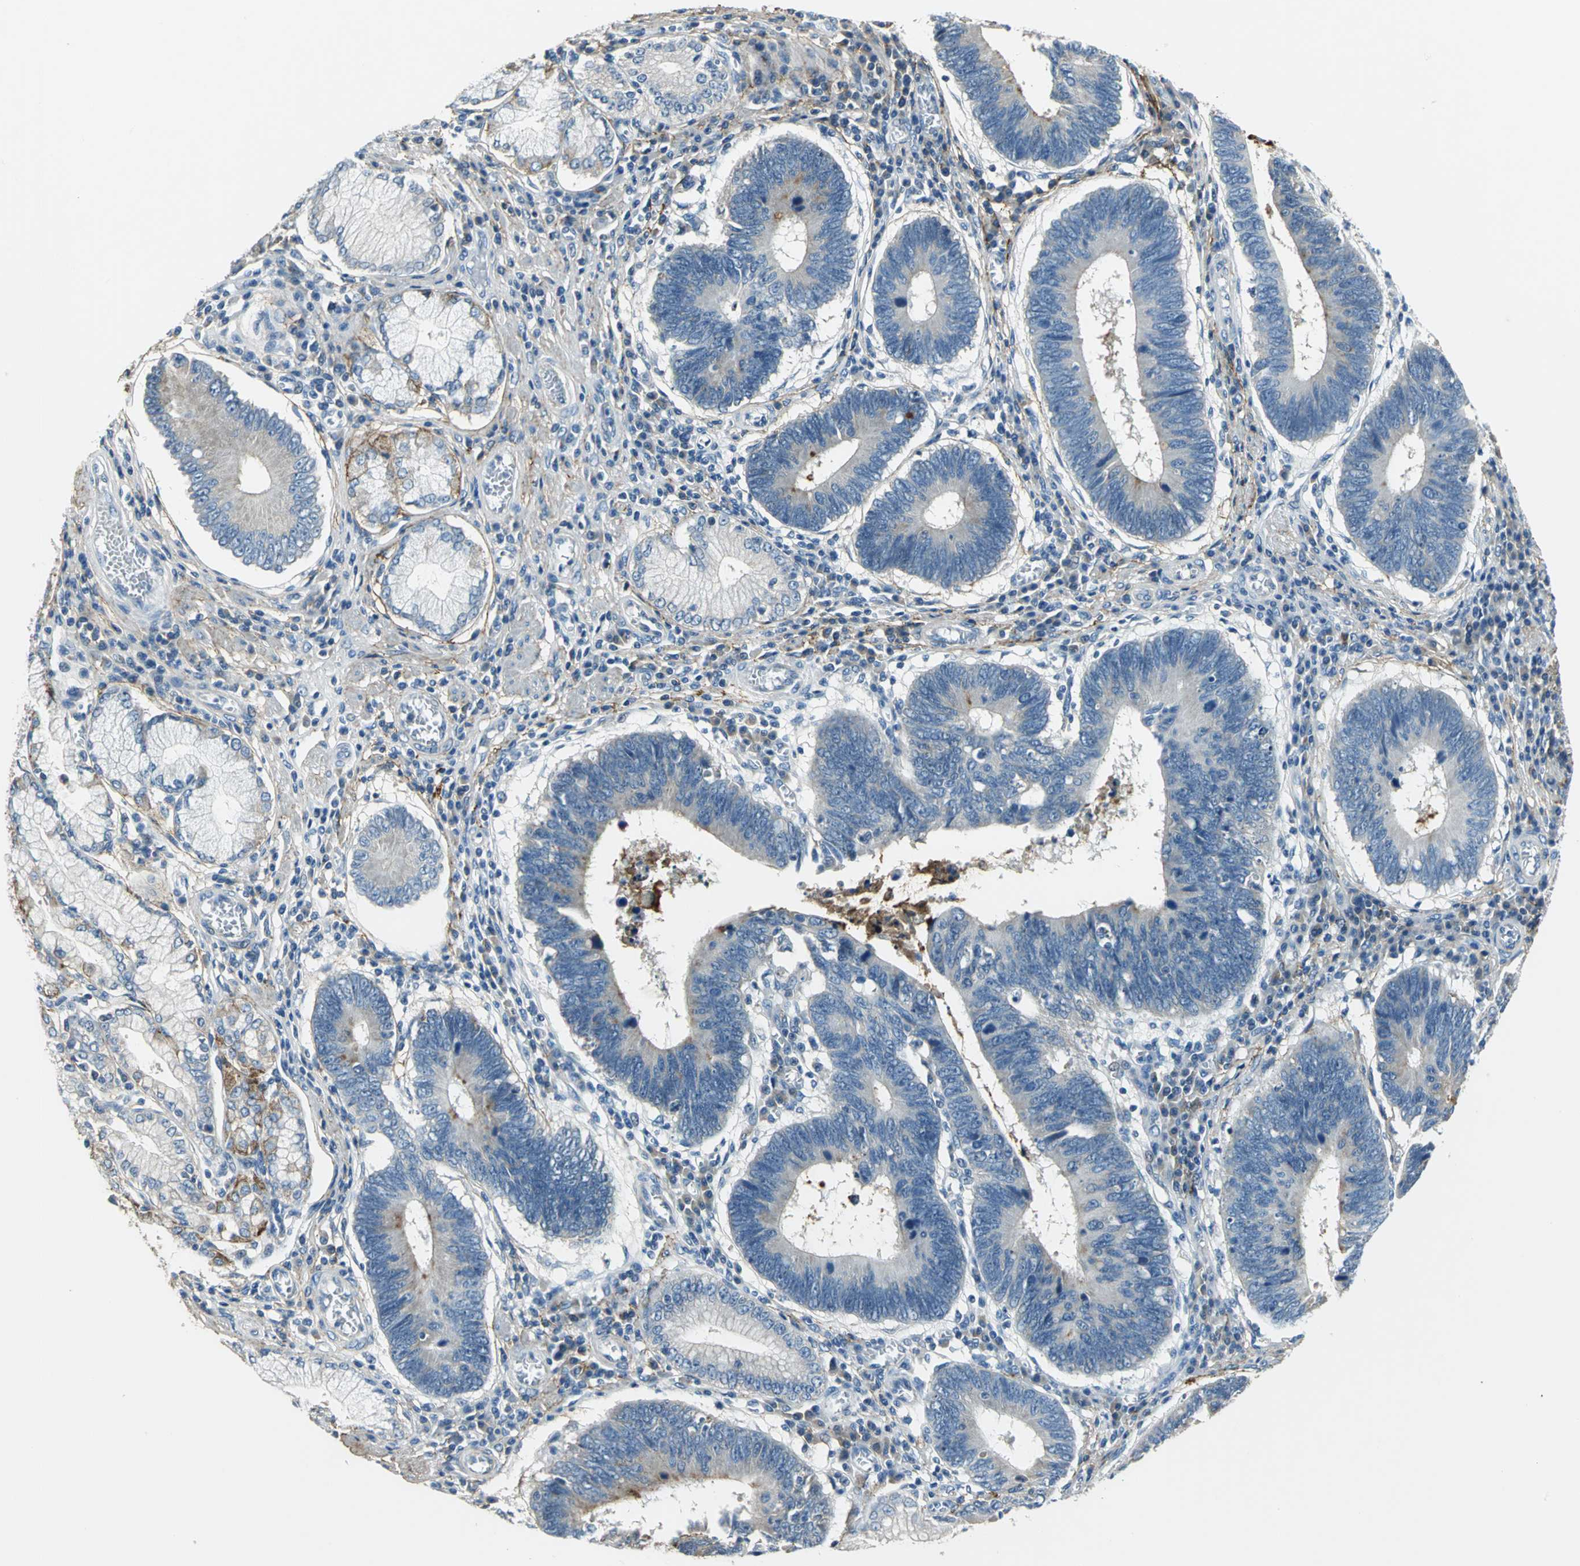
{"staining": {"intensity": "weak", "quantity": "<25%", "location": "cytoplasmic/membranous"}, "tissue": "stomach cancer", "cell_type": "Tumor cells", "image_type": "cancer", "snomed": [{"axis": "morphology", "description": "Adenocarcinoma, NOS"}, {"axis": "topography", "description": "Stomach"}], "caption": "An immunohistochemistry (IHC) image of stomach cancer (adenocarcinoma) is shown. There is no staining in tumor cells of stomach cancer (adenocarcinoma).", "gene": "SLC16A7", "patient": {"sex": "male", "age": 59}}